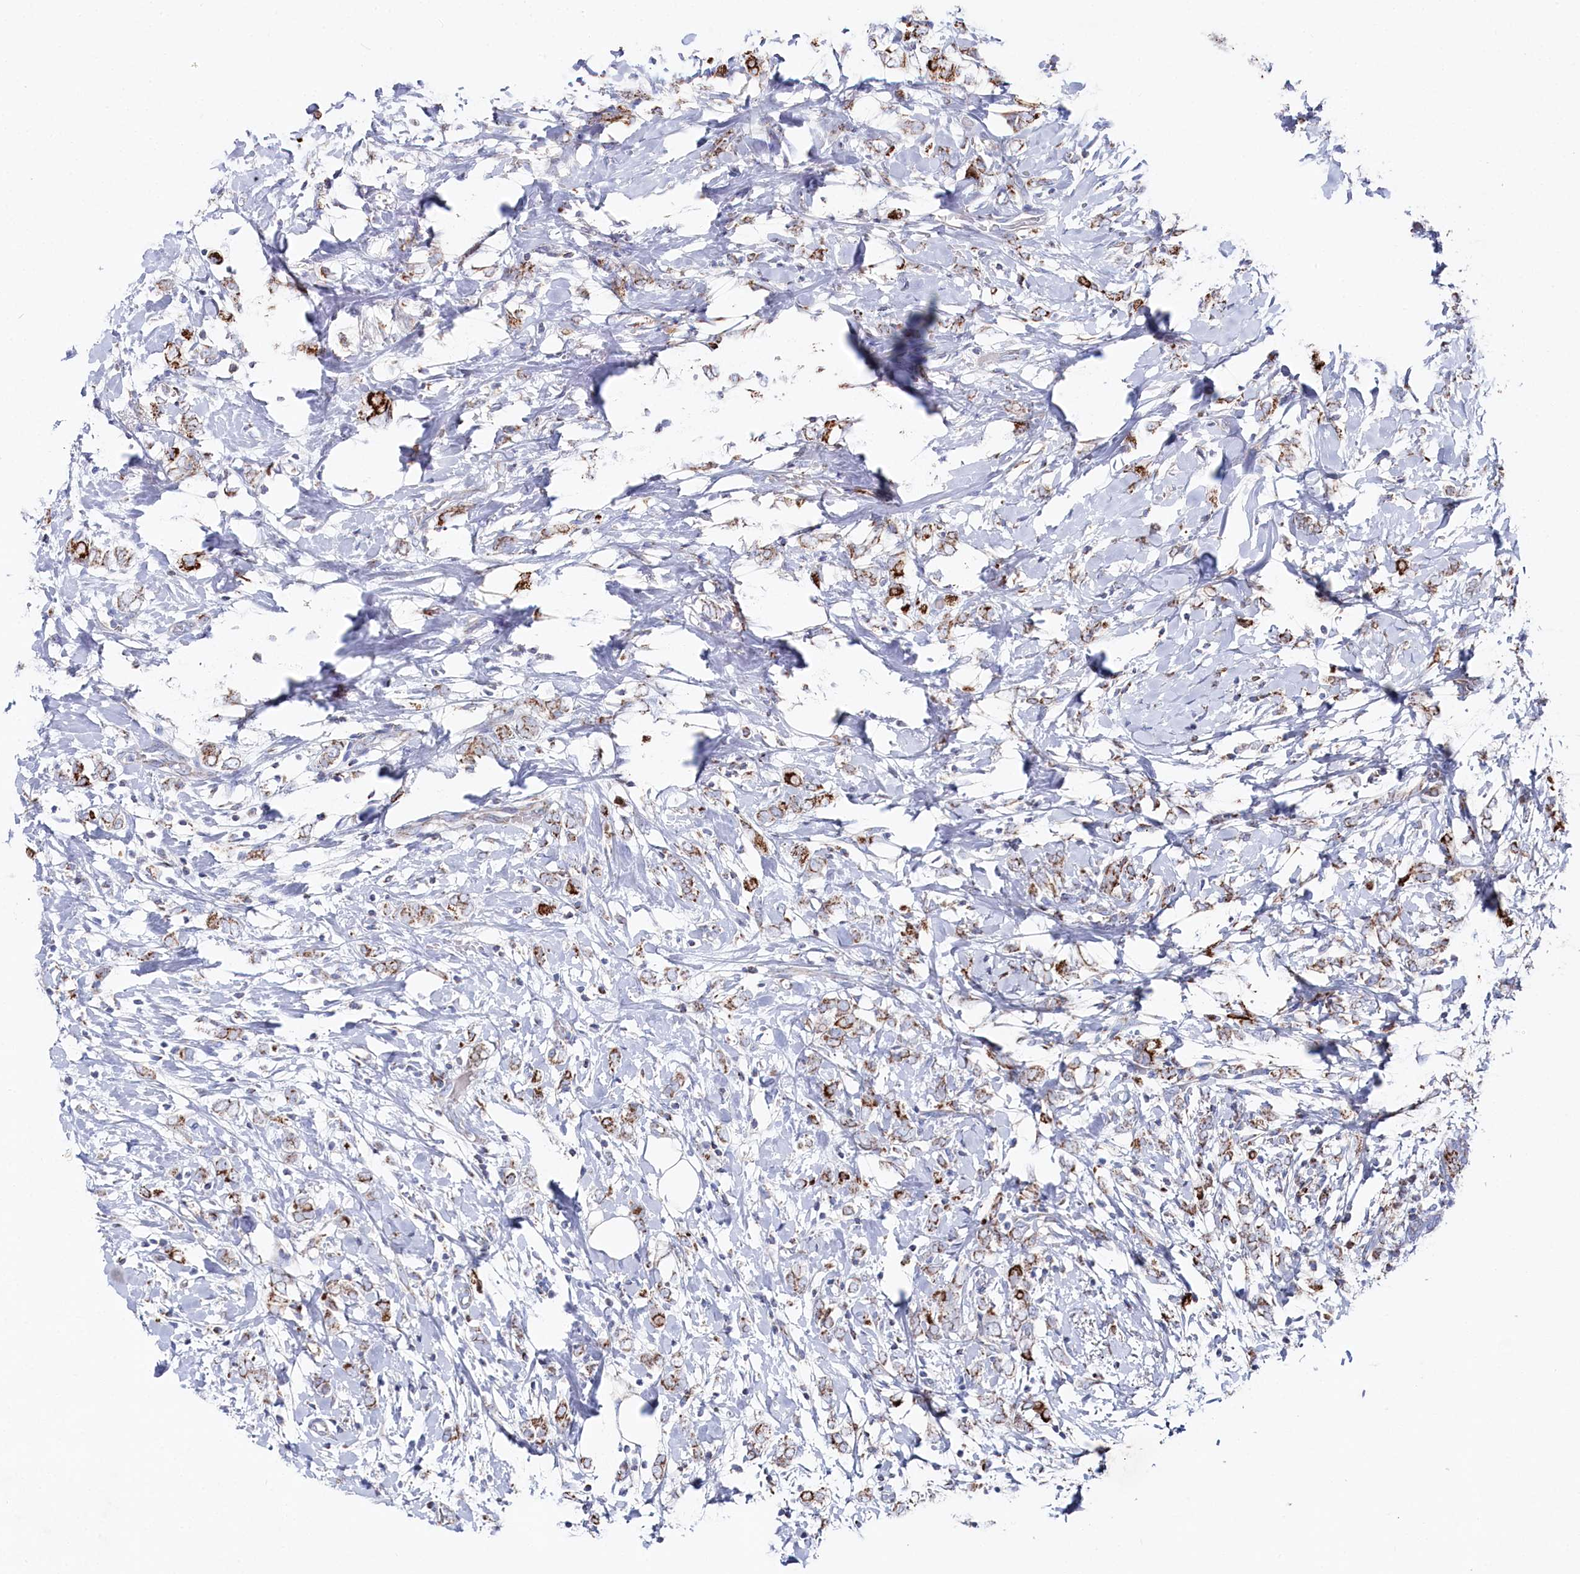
{"staining": {"intensity": "moderate", "quantity": ">75%", "location": "cytoplasmic/membranous"}, "tissue": "breast cancer", "cell_type": "Tumor cells", "image_type": "cancer", "snomed": [{"axis": "morphology", "description": "Normal tissue, NOS"}, {"axis": "morphology", "description": "Lobular carcinoma"}, {"axis": "topography", "description": "Breast"}], "caption": "Breast lobular carcinoma tissue shows moderate cytoplasmic/membranous positivity in about >75% of tumor cells Nuclei are stained in blue.", "gene": "GLS2", "patient": {"sex": "female", "age": 47}}